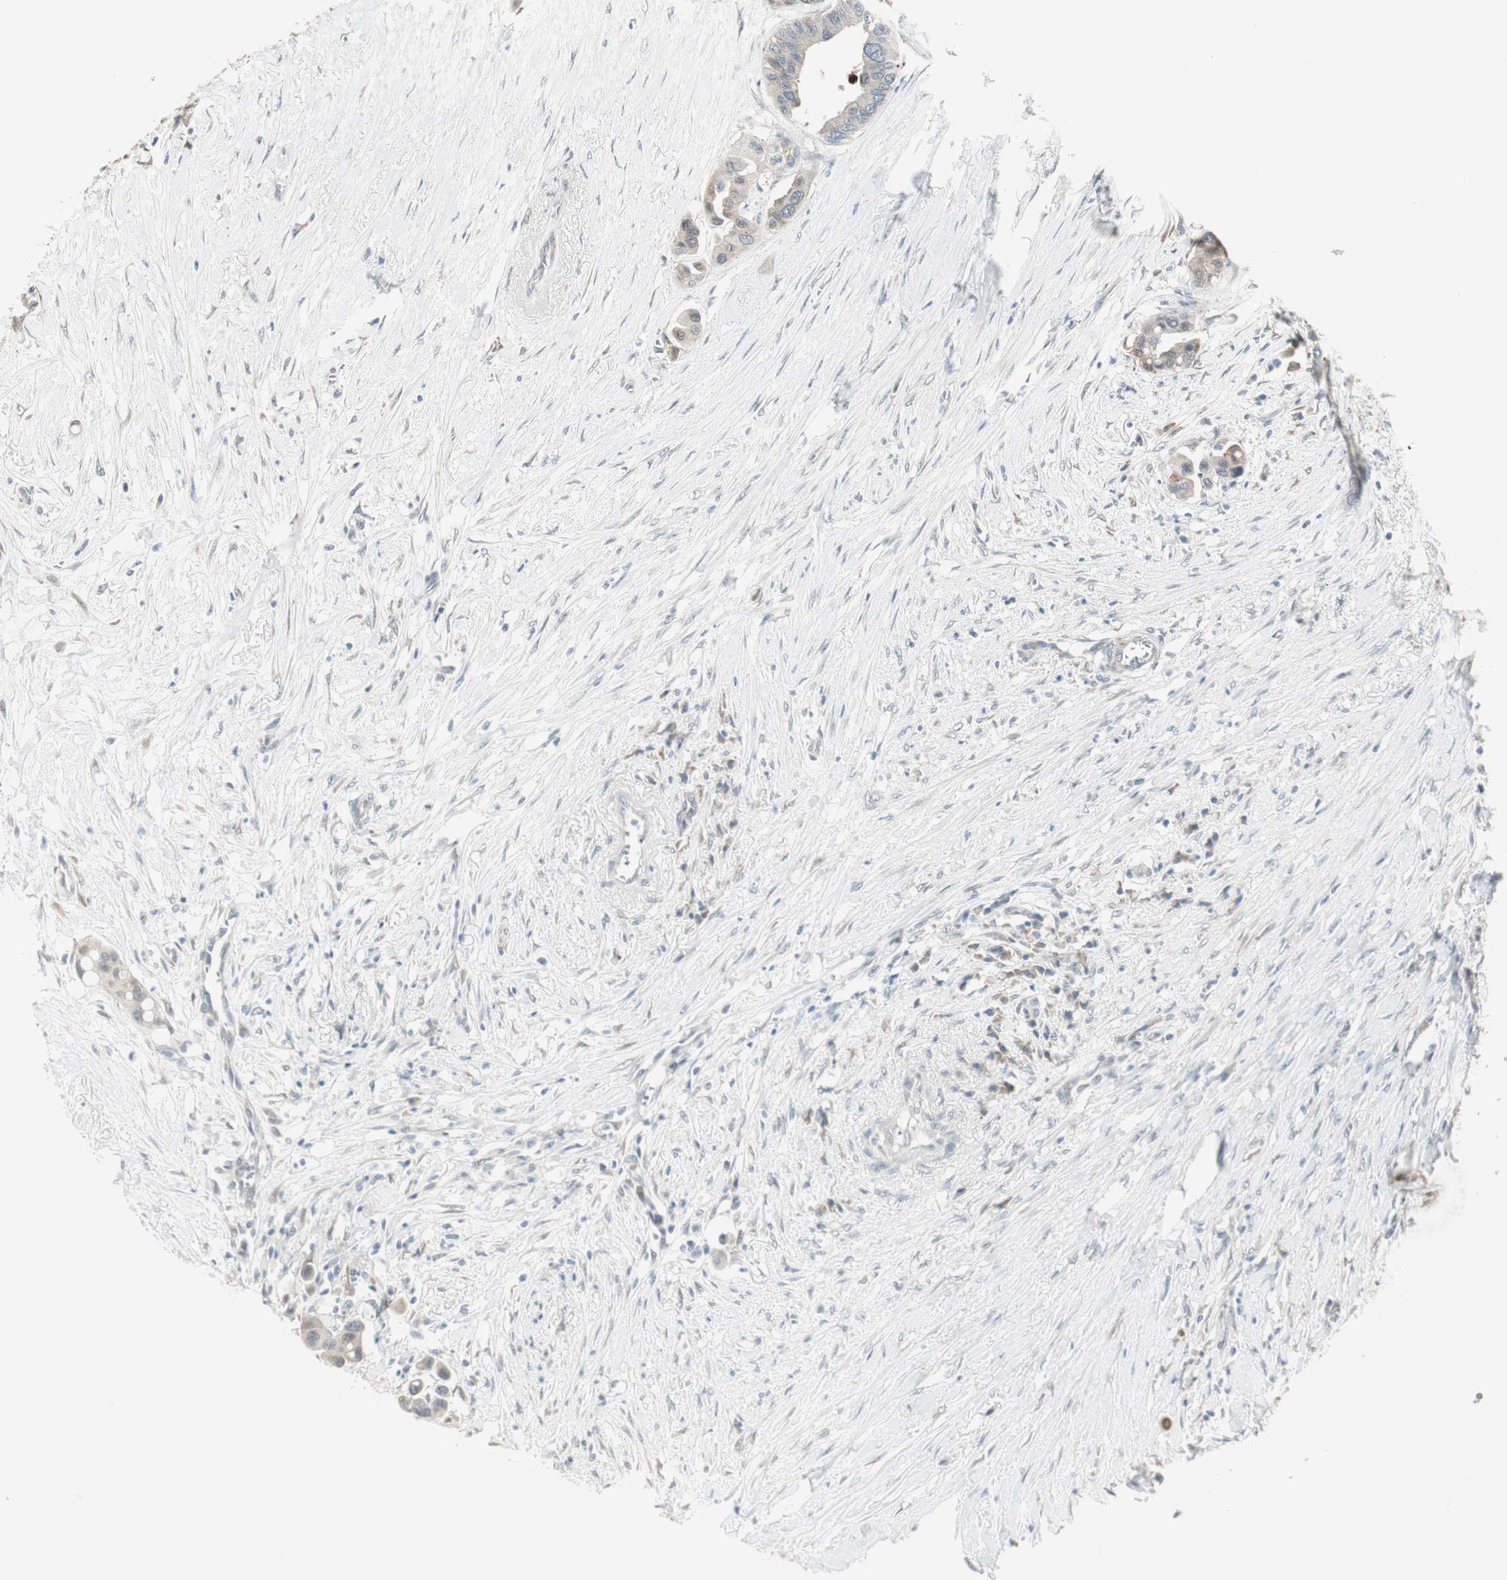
{"staining": {"intensity": "weak", "quantity": "25%-75%", "location": "cytoplasmic/membranous"}, "tissue": "colorectal cancer", "cell_type": "Tumor cells", "image_type": "cancer", "snomed": [{"axis": "morphology", "description": "Normal tissue, NOS"}, {"axis": "morphology", "description": "Adenocarcinoma, NOS"}, {"axis": "topography", "description": "Colon"}], "caption": "Weak cytoplasmic/membranous protein positivity is seen in about 25%-75% of tumor cells in colorectal cancer (adenocarcinoma).", "gene": "PDZK1", "patient": {"sex": "male", "age": 82}}